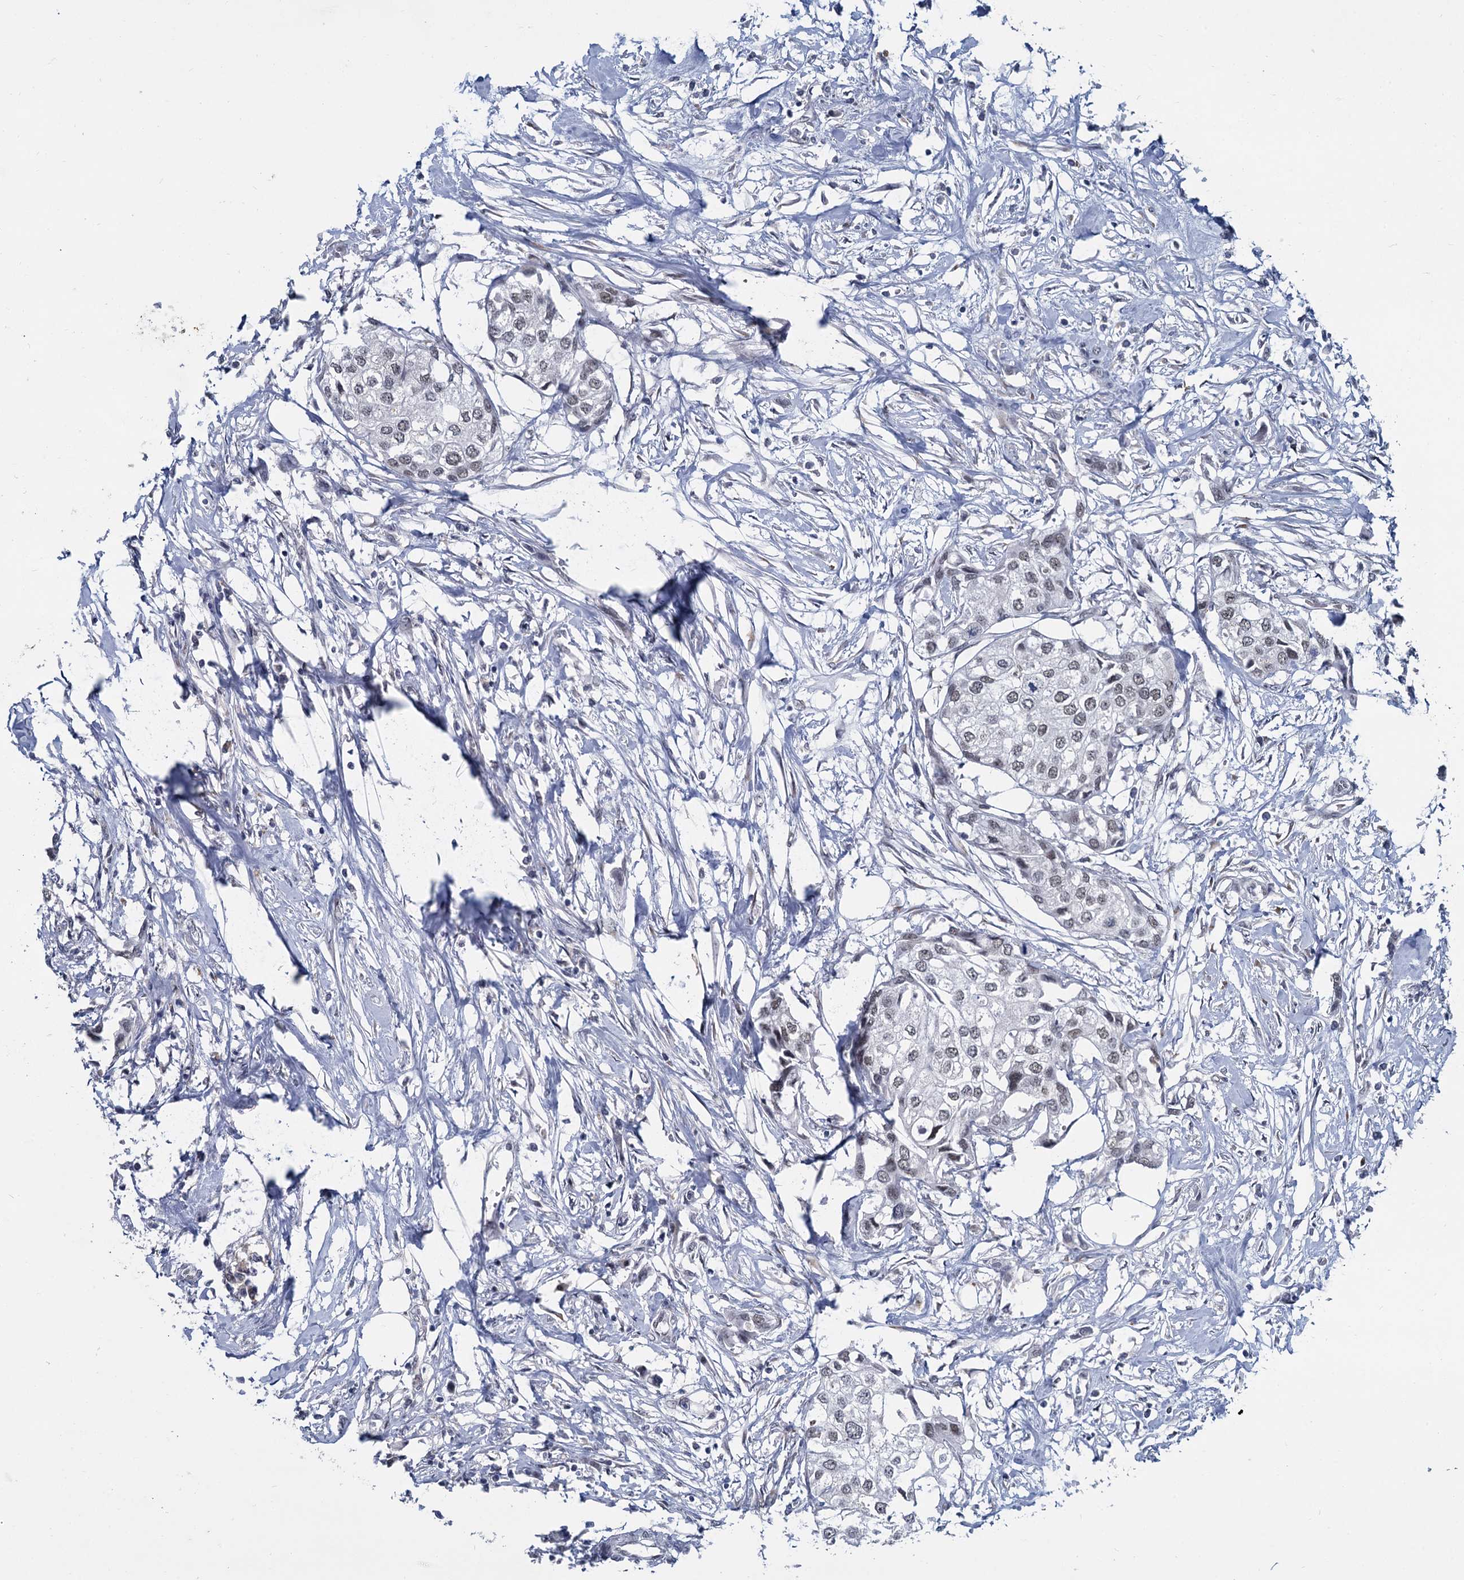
{"staining": {"intensity": "weak", "quantity": "25%-75%", "location": "nuclear"}, "tissue": "urothelial cancer", "cell_type": "Tumor cells", "image_type": "cancer", "snomed": [{"axis": "morphology", "description": "Urothelial carcinoma, High grade"}, {"axis": "topography", "description": "Urinary bladder"}], "caption": "The image demonstrates staining of urothelial cancer, revealing weak nuclear protein positivity (brown color) within tumor cells.", "gene": "RPRD1A", "patient": {"sex": "male", "age": 64}}